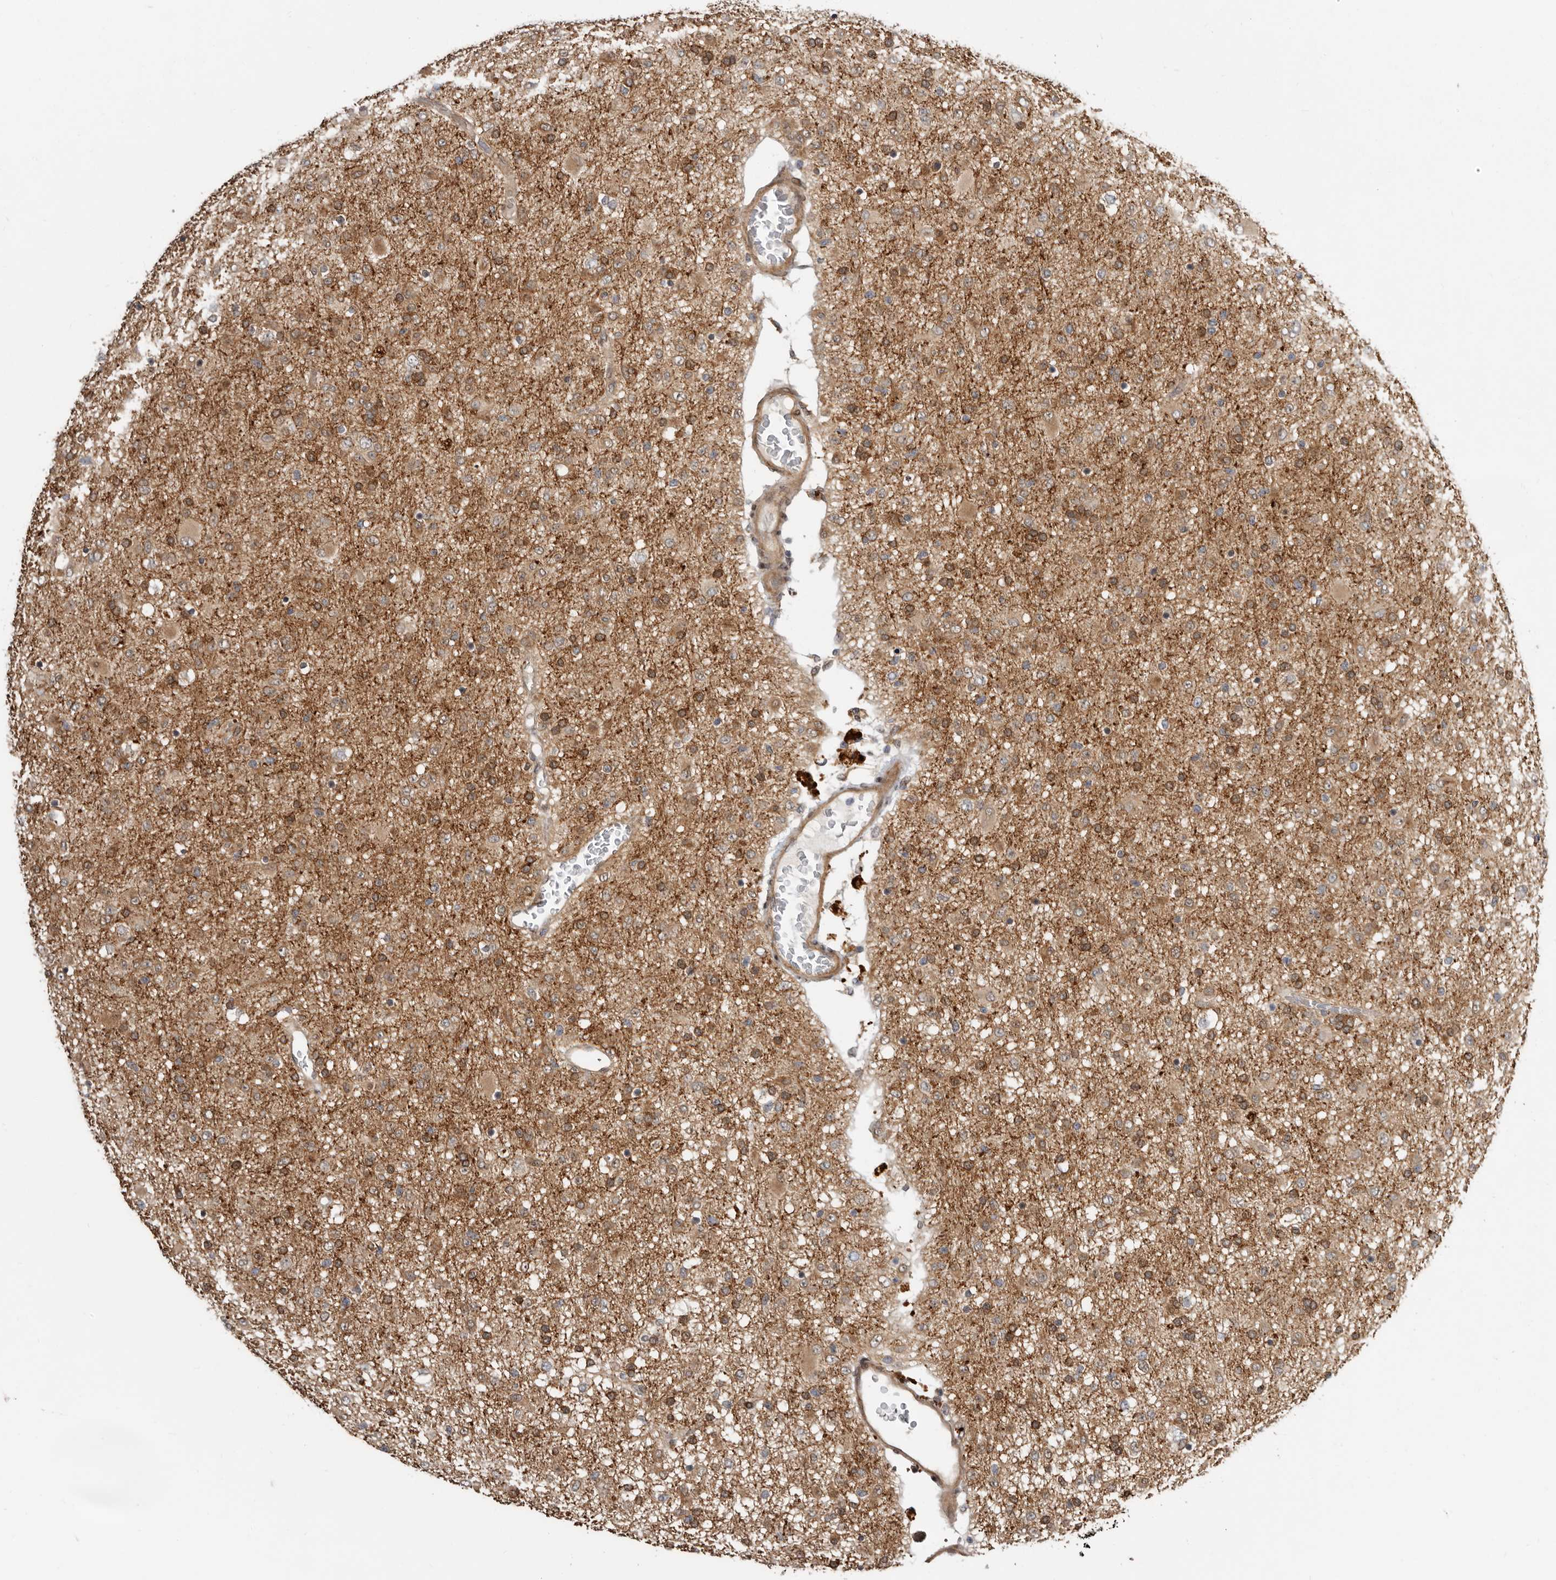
{"staining": {"intensity": "moderate", "quantity": ">75%", "location": "cytoplasmic/membranous"}, "tissue": "glioma", "cell_type": "Tumor cells", "image_type": "cancer", "snomed": [{"axis": "morphology", "description": "Glioma, malignant, Low grade"}, {"axis": "topography", "description": "Brain"}], "caption": "Human glioma stained for a protein (brown) shows moderate cytoplasmic/membranous positive staining in about >75% of tumor cells.", "gene": "SBDS", "patient": {"sex": "male", "age": 65}}